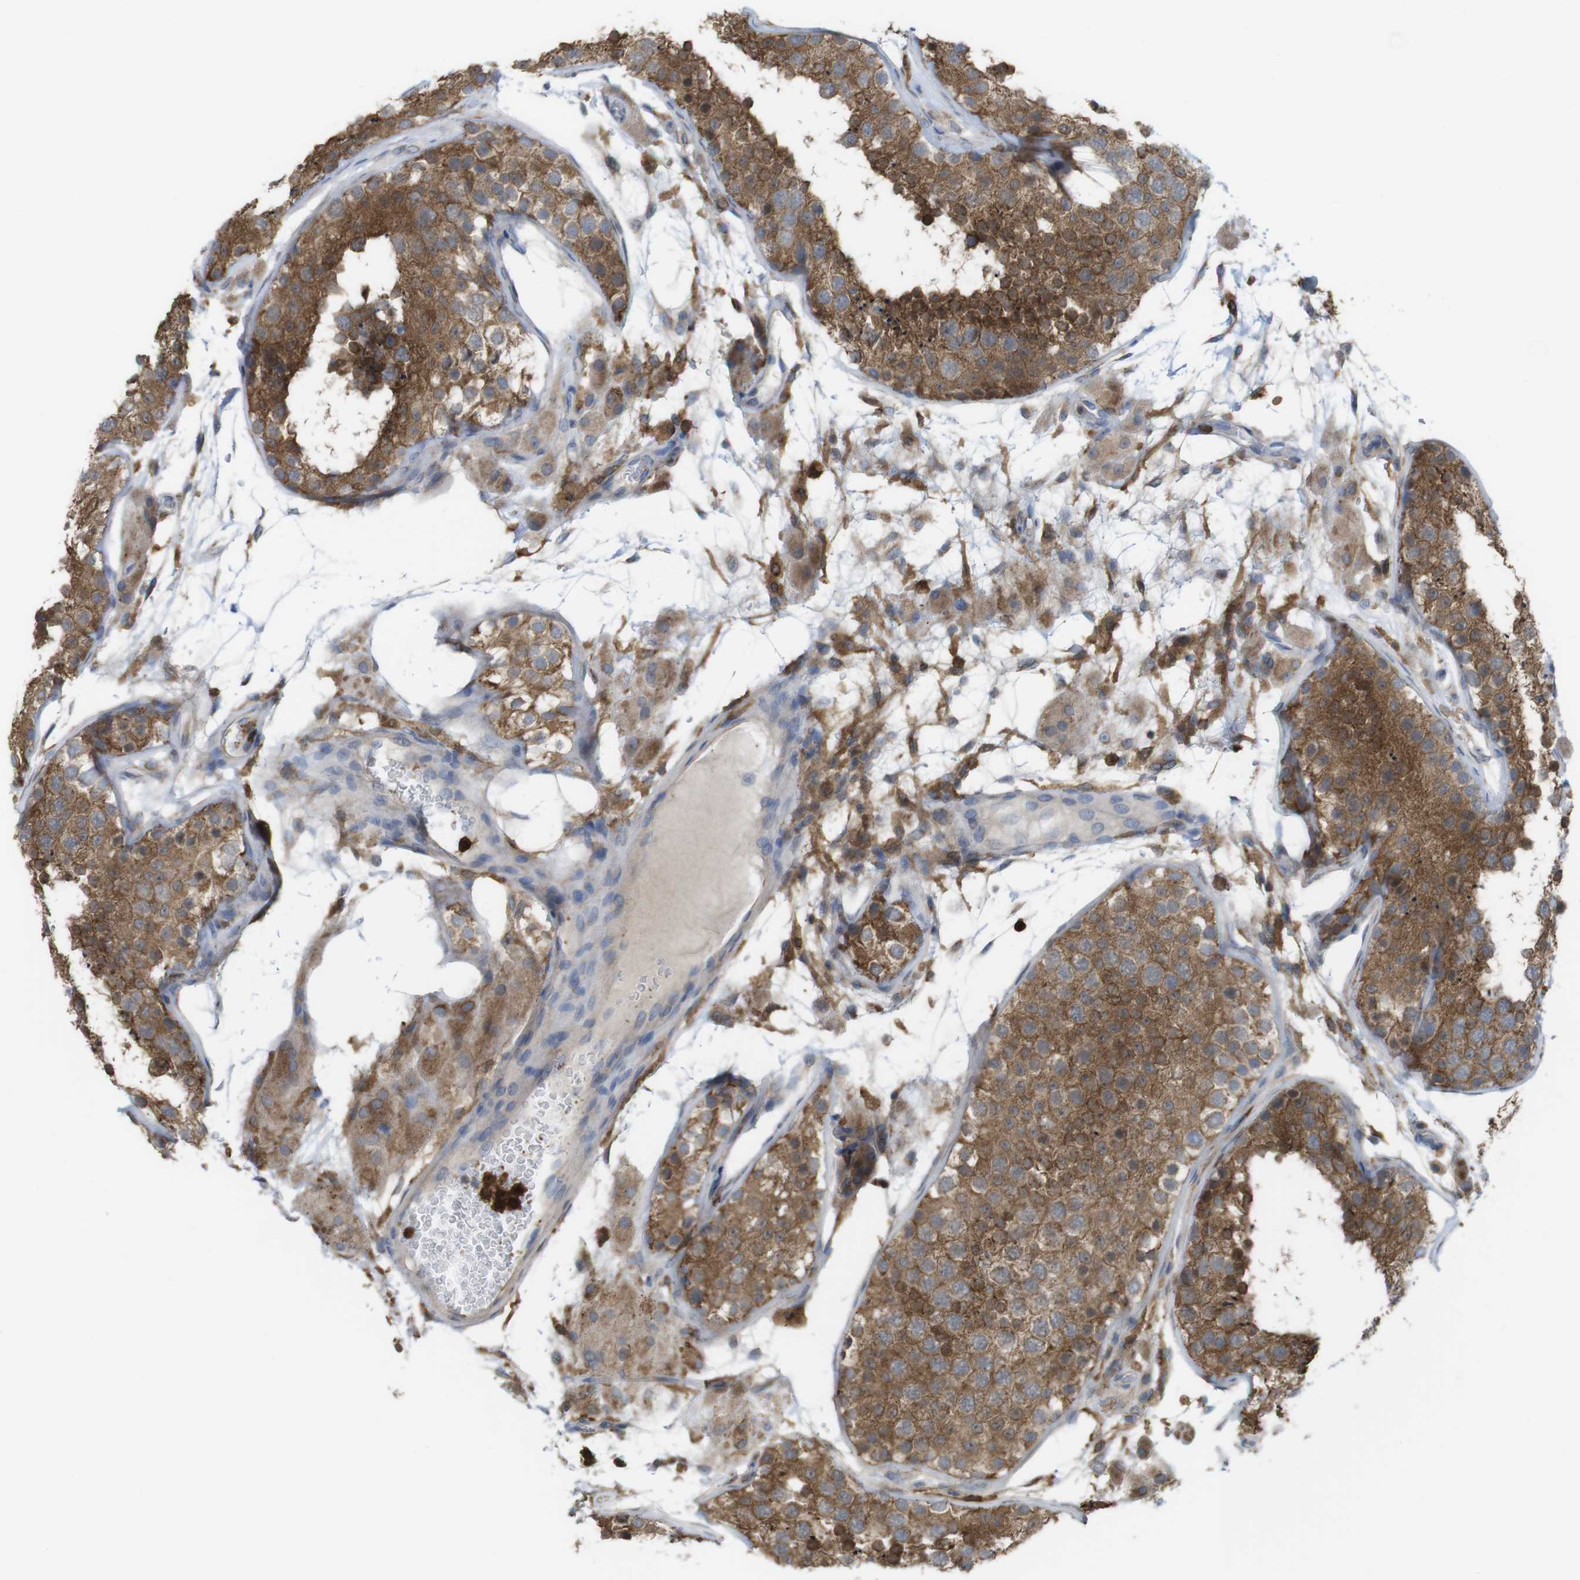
{"staining": {"intensity": "moderate", "quantity": ">75%", "location": "cytoplasmic/membranous"}, "tissue": "testis", "cell_type": "Cells in seminiferous ducts", "image_type": "normal", "snomed": [{"axis": "morphology", "description": "Normal tissue, NOS"}, {"axis": "topography", "description": "Testis"}], "caption": "Protein expression analysis of normal human testis reveals moderate cytoplasmic/membranous positivity in approximately >75% of cells in seminiferous ducts. (DAB = brown stain, brightfield microscopy at high magnification).", "gene": "PRKCD", "patient": {"sex": "male", "age": 26}}